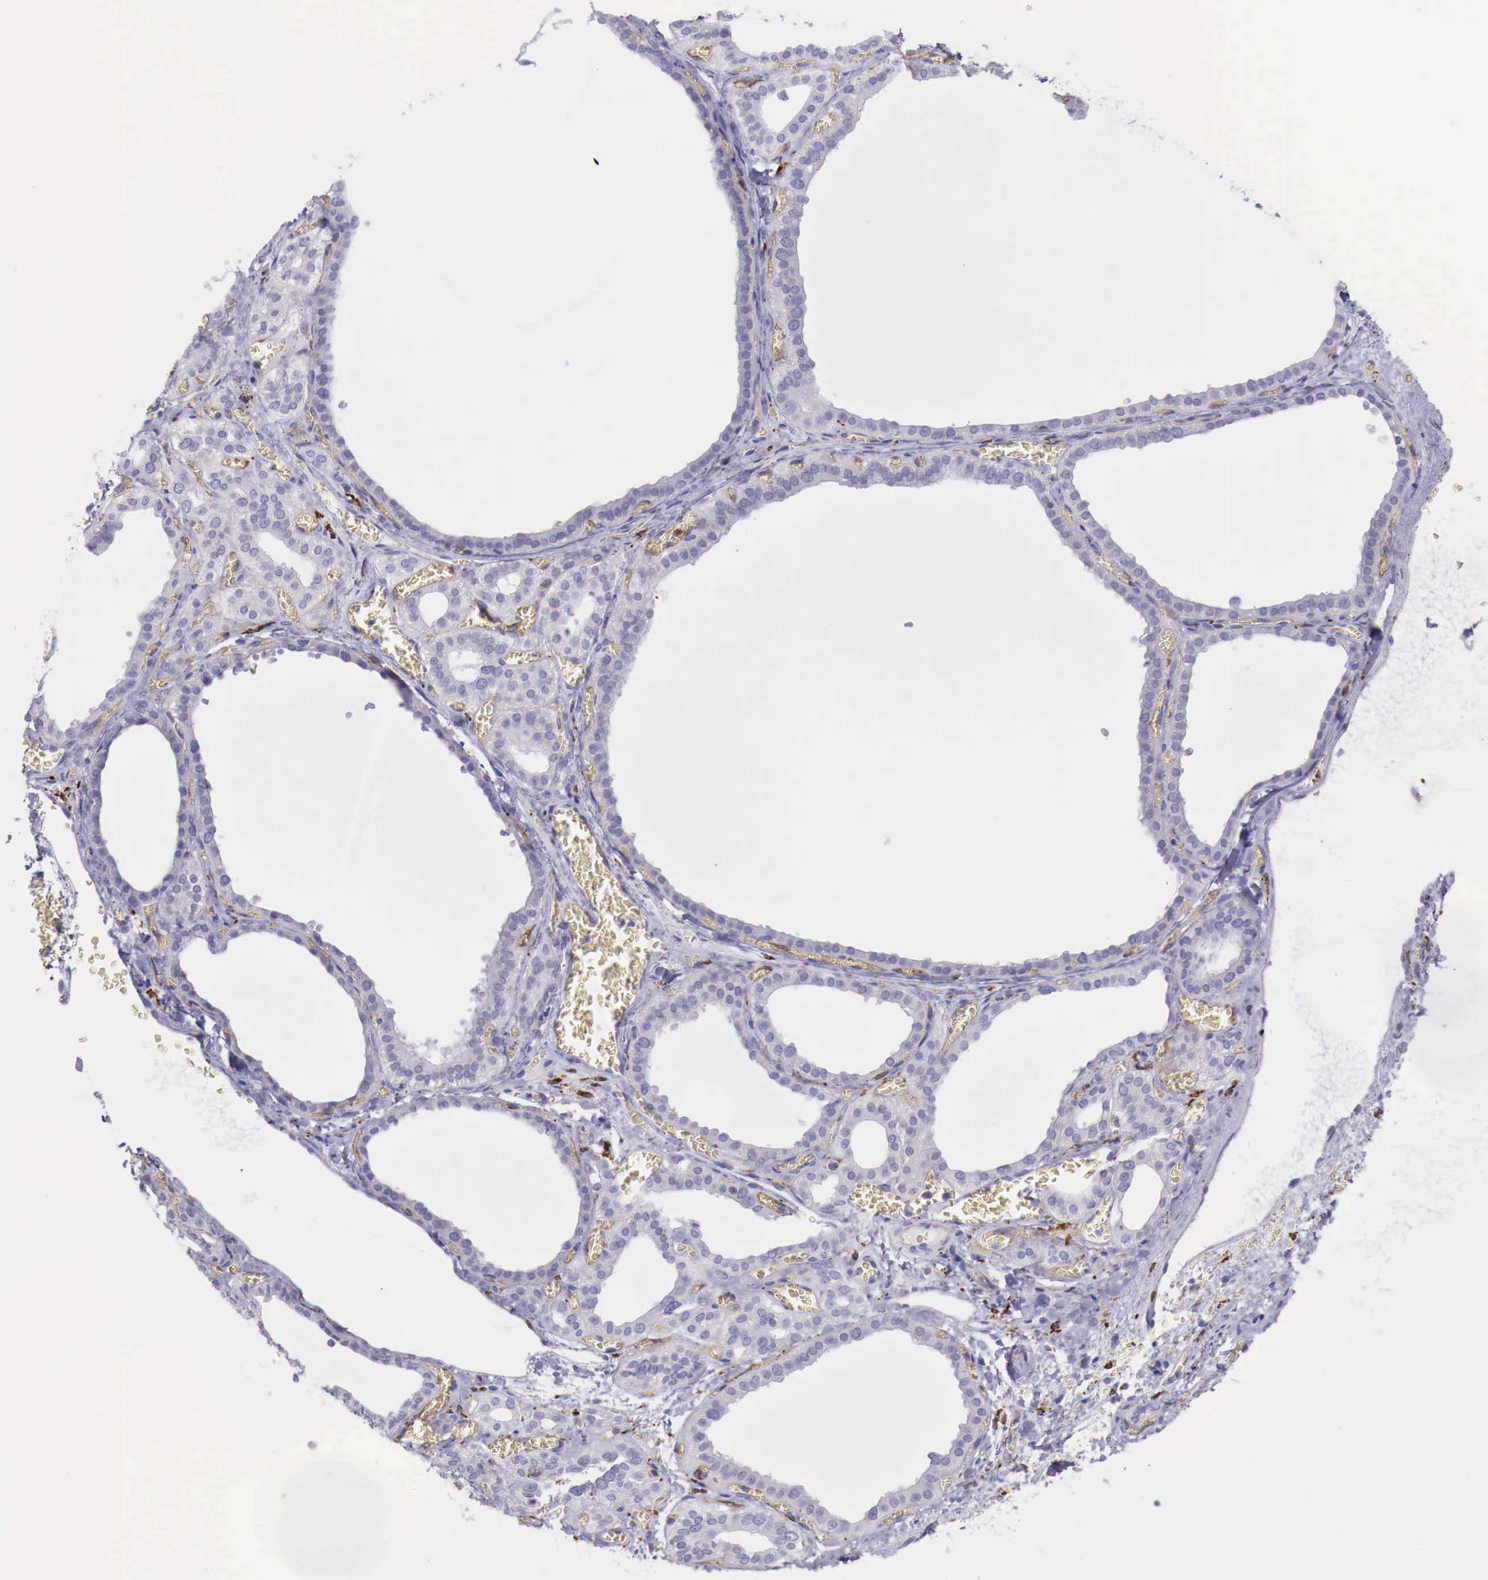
{"staining": {"intensity": "negative", "quantity": "none", "location": "none"}, "tissue": "thyroid gland", "cell_type": "Glandular cells", "image_type": "normal", "snomed": [{"axis": "morphology", "description": "Normal tissue, NOS"}, {"axis": "topography", "description": "Thyroid gland"}], "caption": "A histopathology image of human thyroid gland is negative for staining in glandular cells.", "gene": "MSR1", "patient": {"sex": "female", "age": 55}}